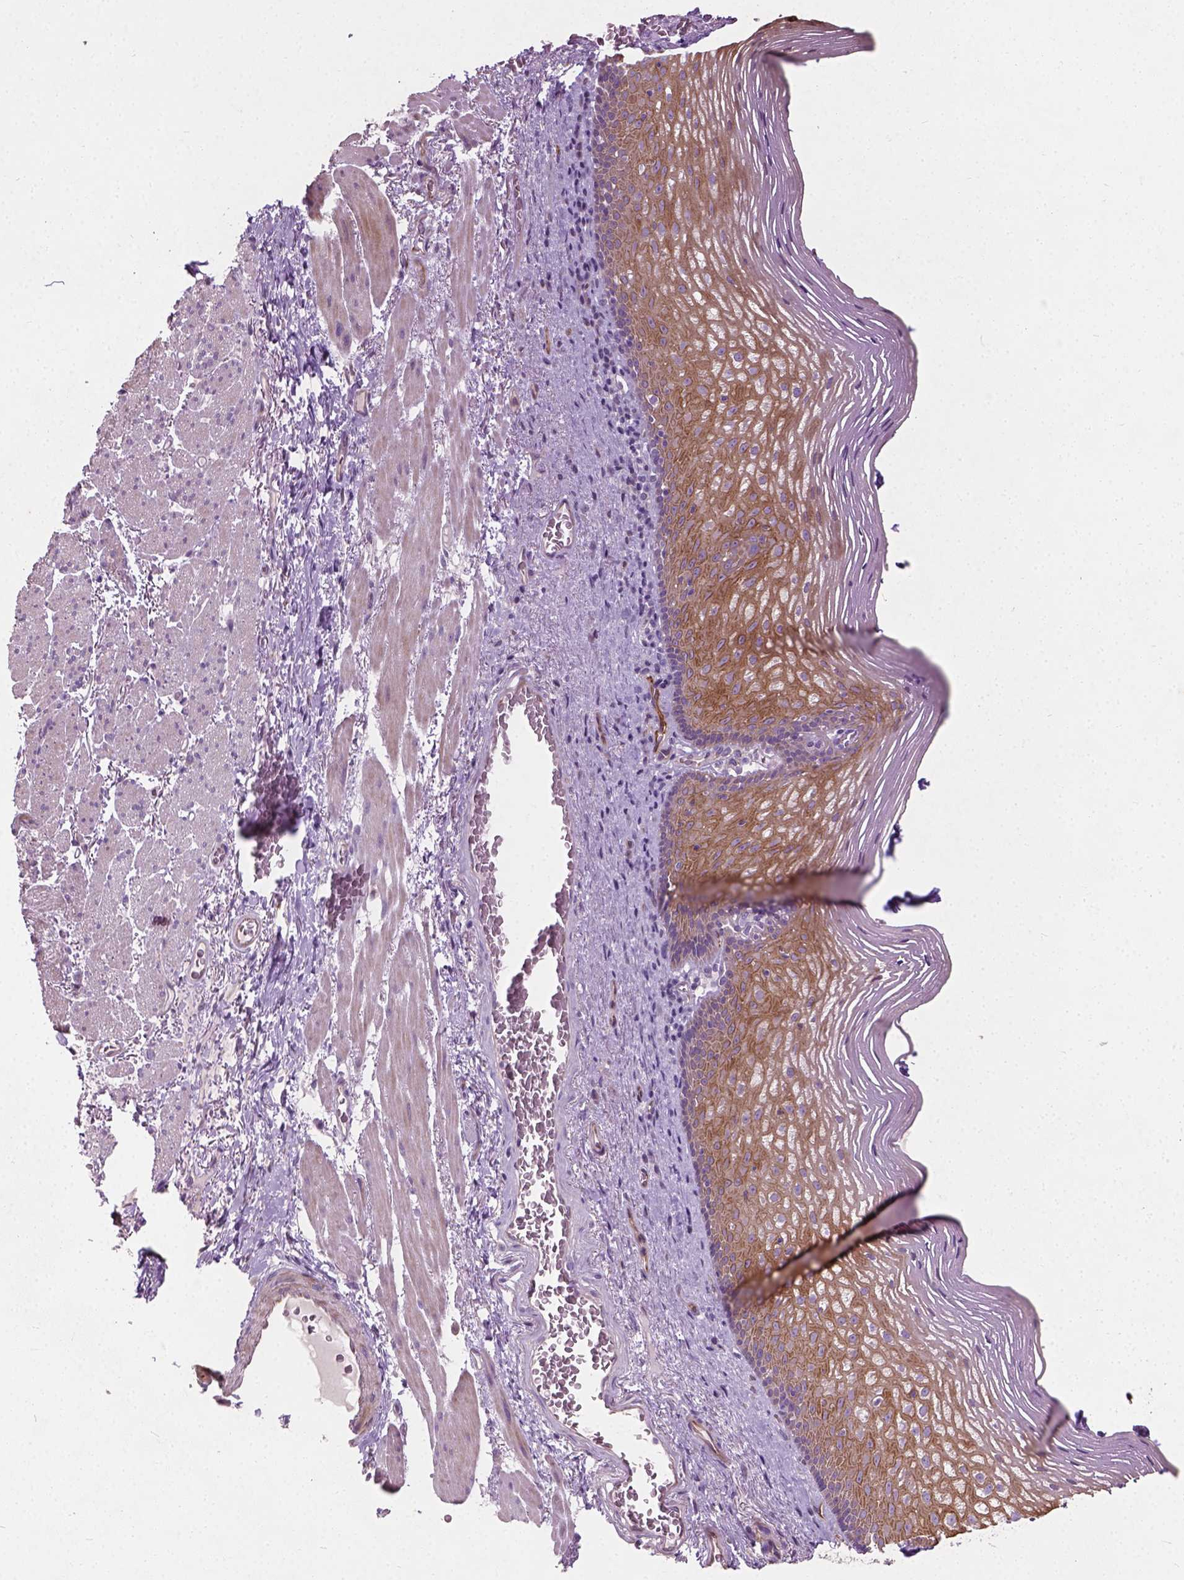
{"staining": {"intensity": "strong", "quantity": ">75%", "location": "cytoplasmic/membranous"}, "tissue": "esophagus", "cell_type": "Squamous epithelial cells", "image_type": "normal", "snomed": [{"axis": "morphology", "description": "Normal tissue, NOS"}, {"axis": "topography", "description": "Esophagus"}], "caption": "IHC staining of benign esophagus, which displays high levels of strong cytoplasmic/membranous expression in about >75% of squamous epithelial cells indicating strong cytoplasmic/membranous protein staining. The staining was performed using DAB (brown) for protein detection and nuclei were counterstained in hematoxylin (blue).", "gene": "PKP3", "patient": {"sex": "male", "age": 76}}